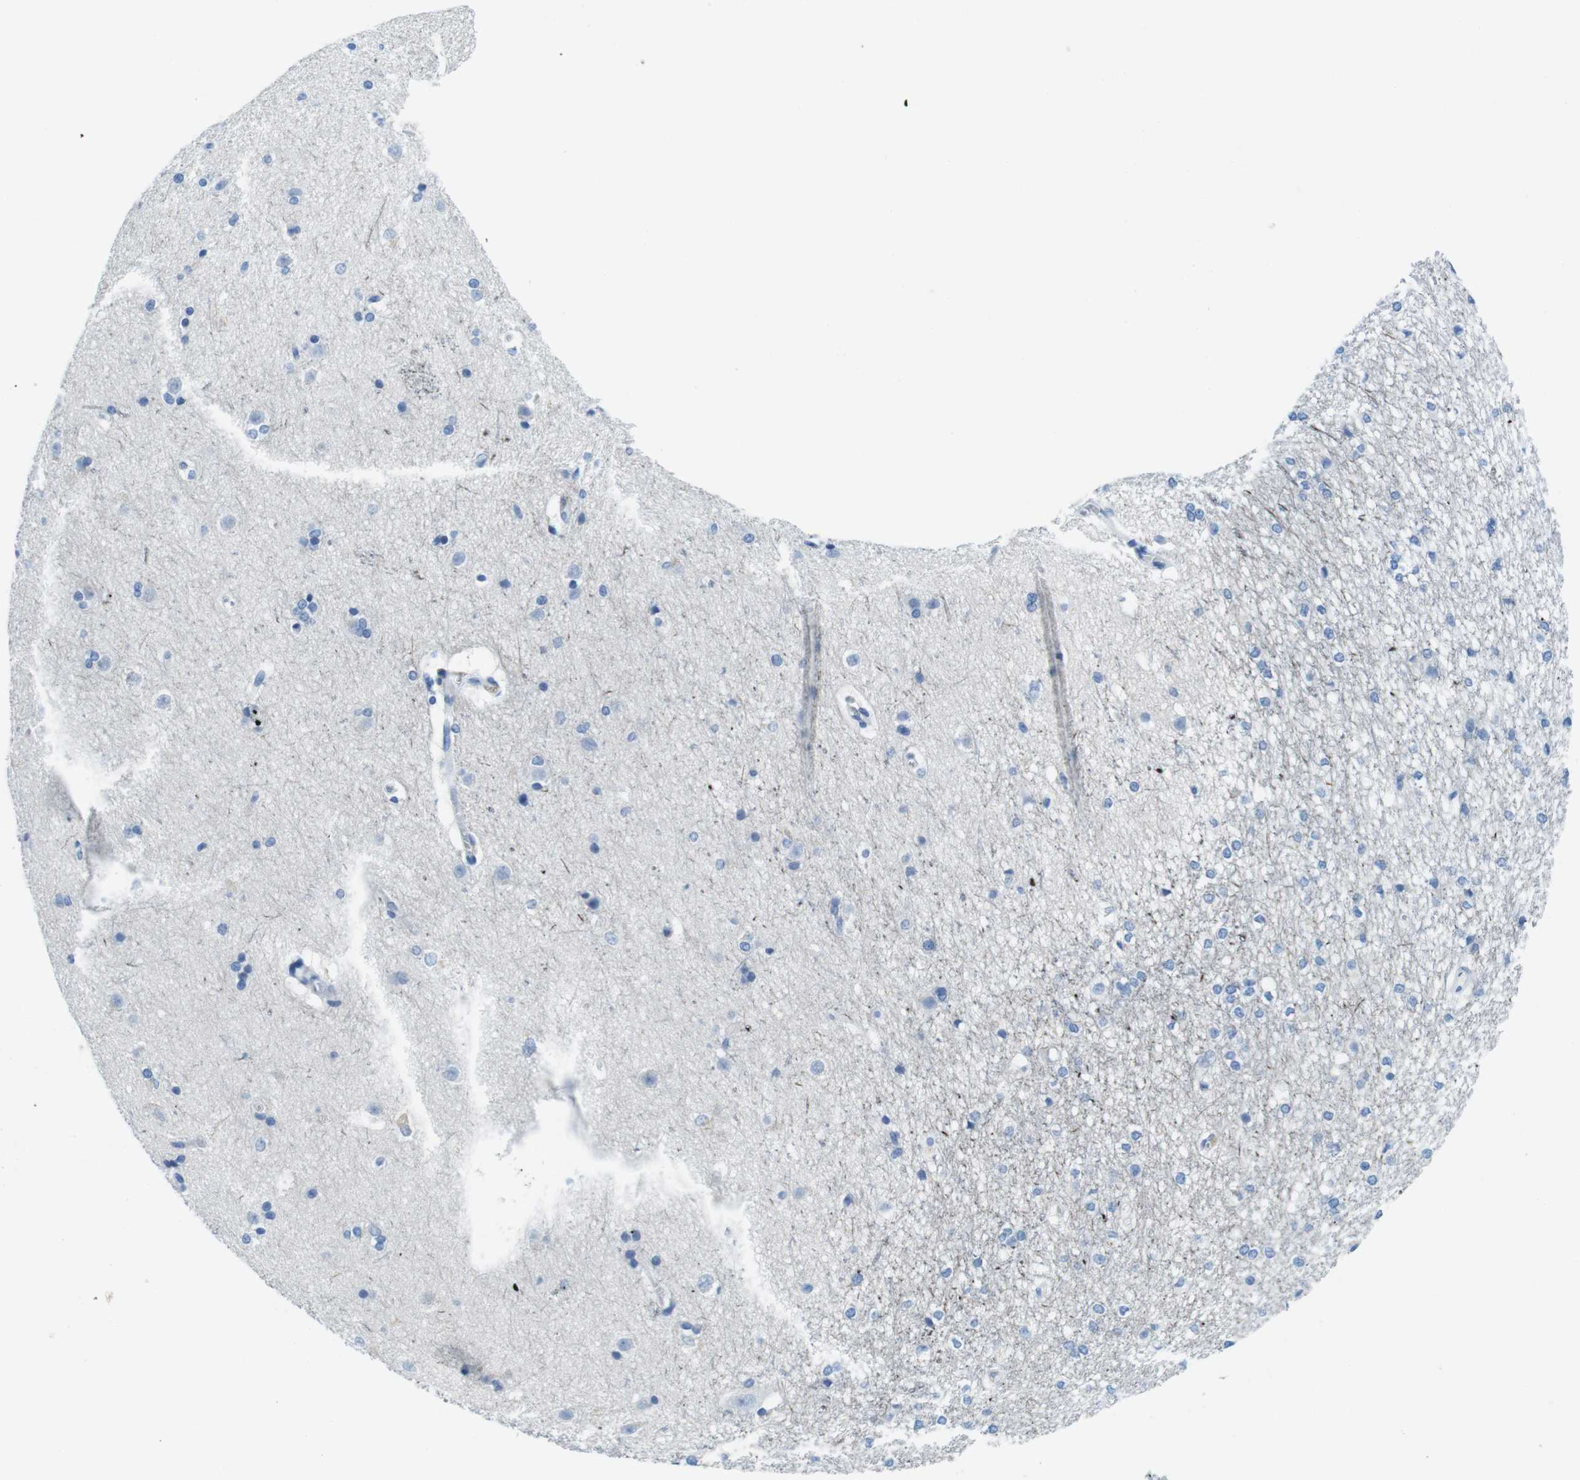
{"staining": {"intensity": "negative", "quantity": "none", "location": "none"}, "tissue": "caudate", "cell_type": "Glial cells", "image_type": "normal", "snomed": [{"axis": "morphology", "description": "Normal tissue, NOS"}, {"axis": "topography", "description": "Lateral ventricle wall"}], "caption": "Immunohistochemistry histopathology image of unremarkable caudate: human caudate stained with DAB displays no significant protein expression in glial cells.", "gene": "TFAP2C", "patient": {"sex": "female", "age": 19}}